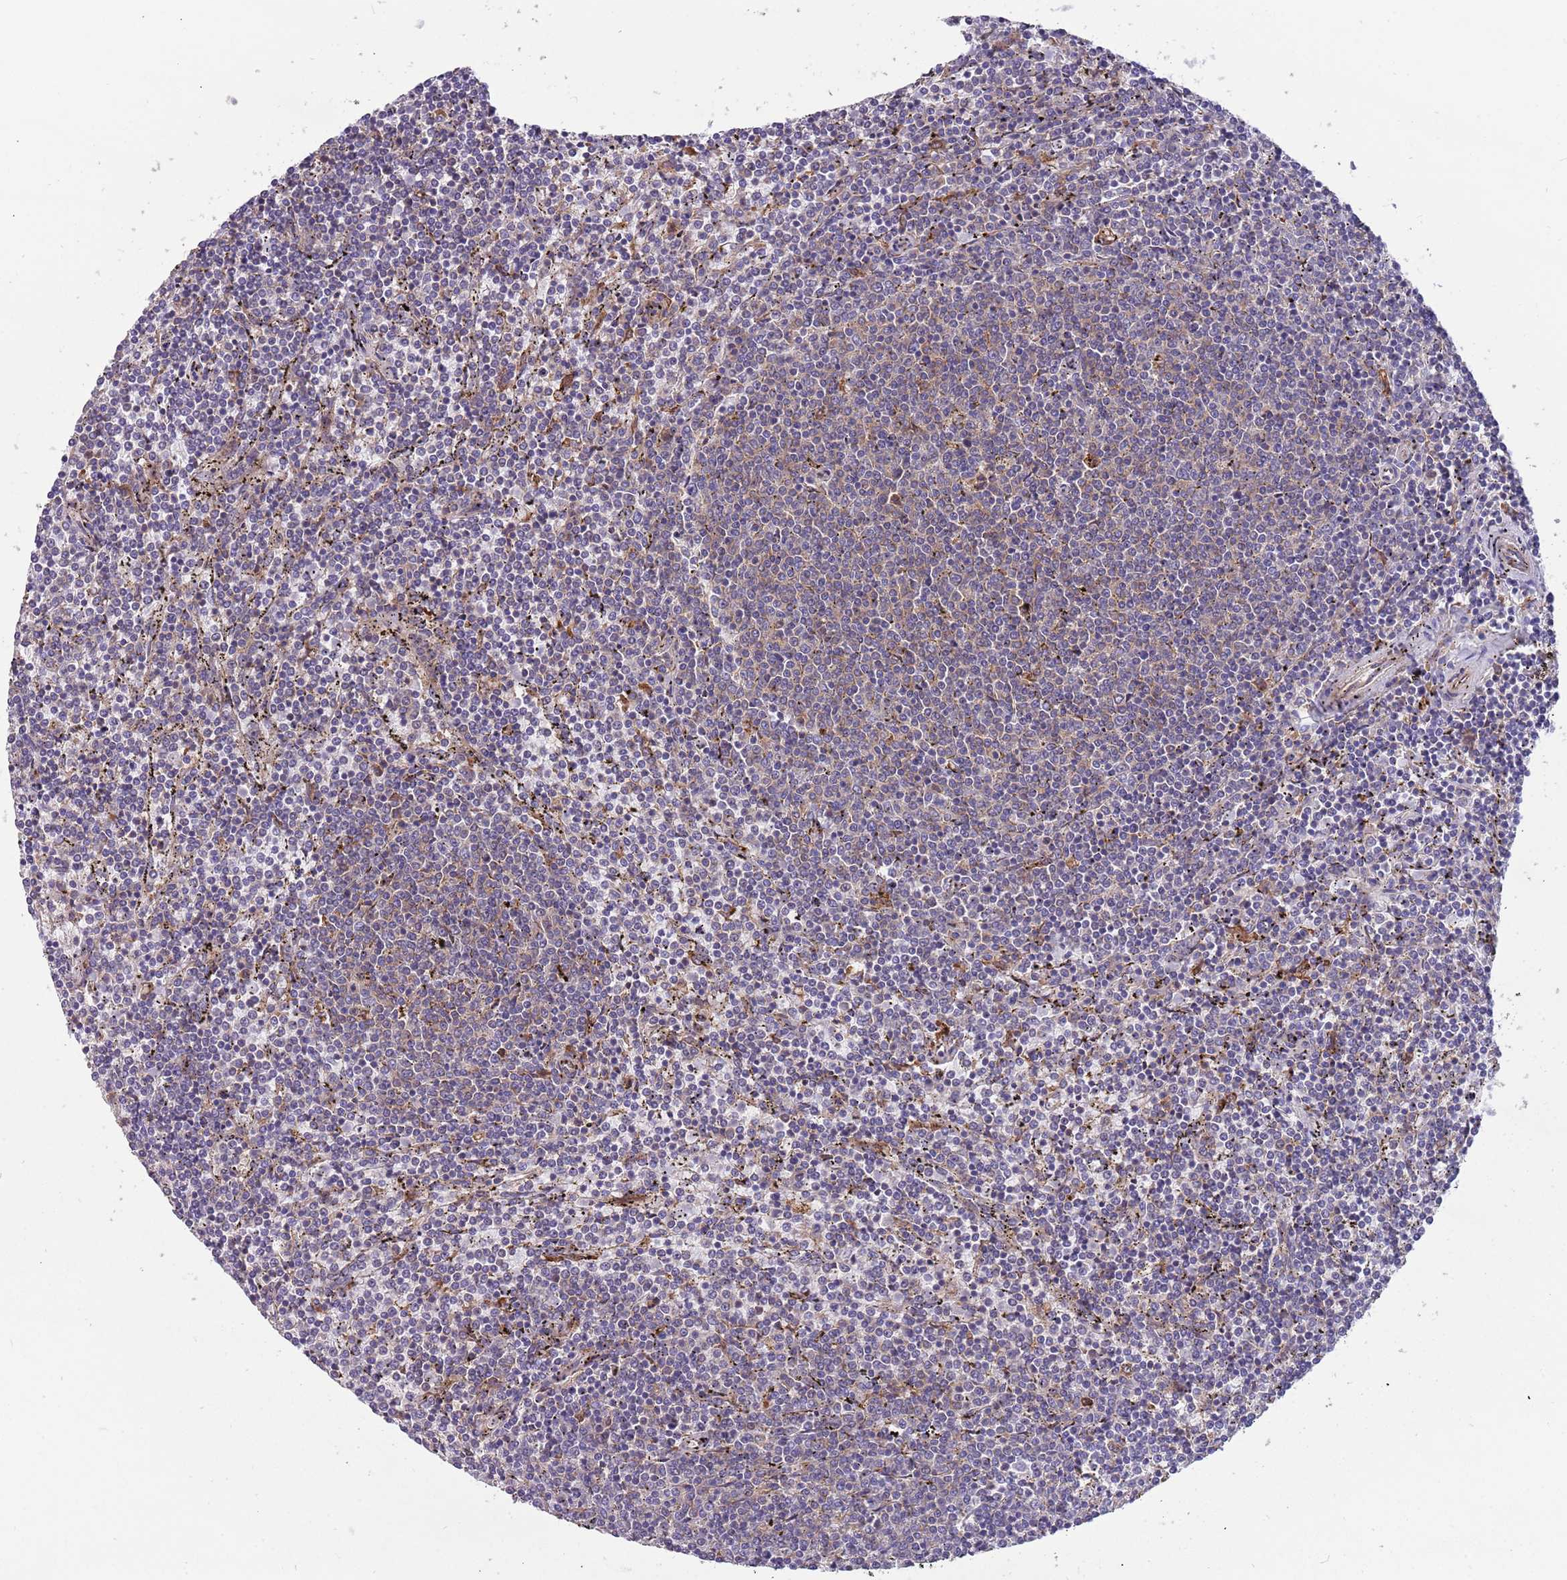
{"staining": {"intensity": "negative", "quantity": "none", "location": "none"}, "tissue": "lymphoma", "cell_type": "Tumor cells", "image_type": "cancer", "snomed": [{"axis": "morphology", "description": "Malignant lymphoma, non-Hodgkin's type, Low grade"}, {"axis": "topography", "description": "Spleen"}], "caption": "This histopathology image is of lymphoma stained with IHC to label a protein in brown with the nuclei are counter-stained blue. There is no staining in tumor cells.", "gene": "ARMCX6", "patient": {"sex": "female", "age": 50}}